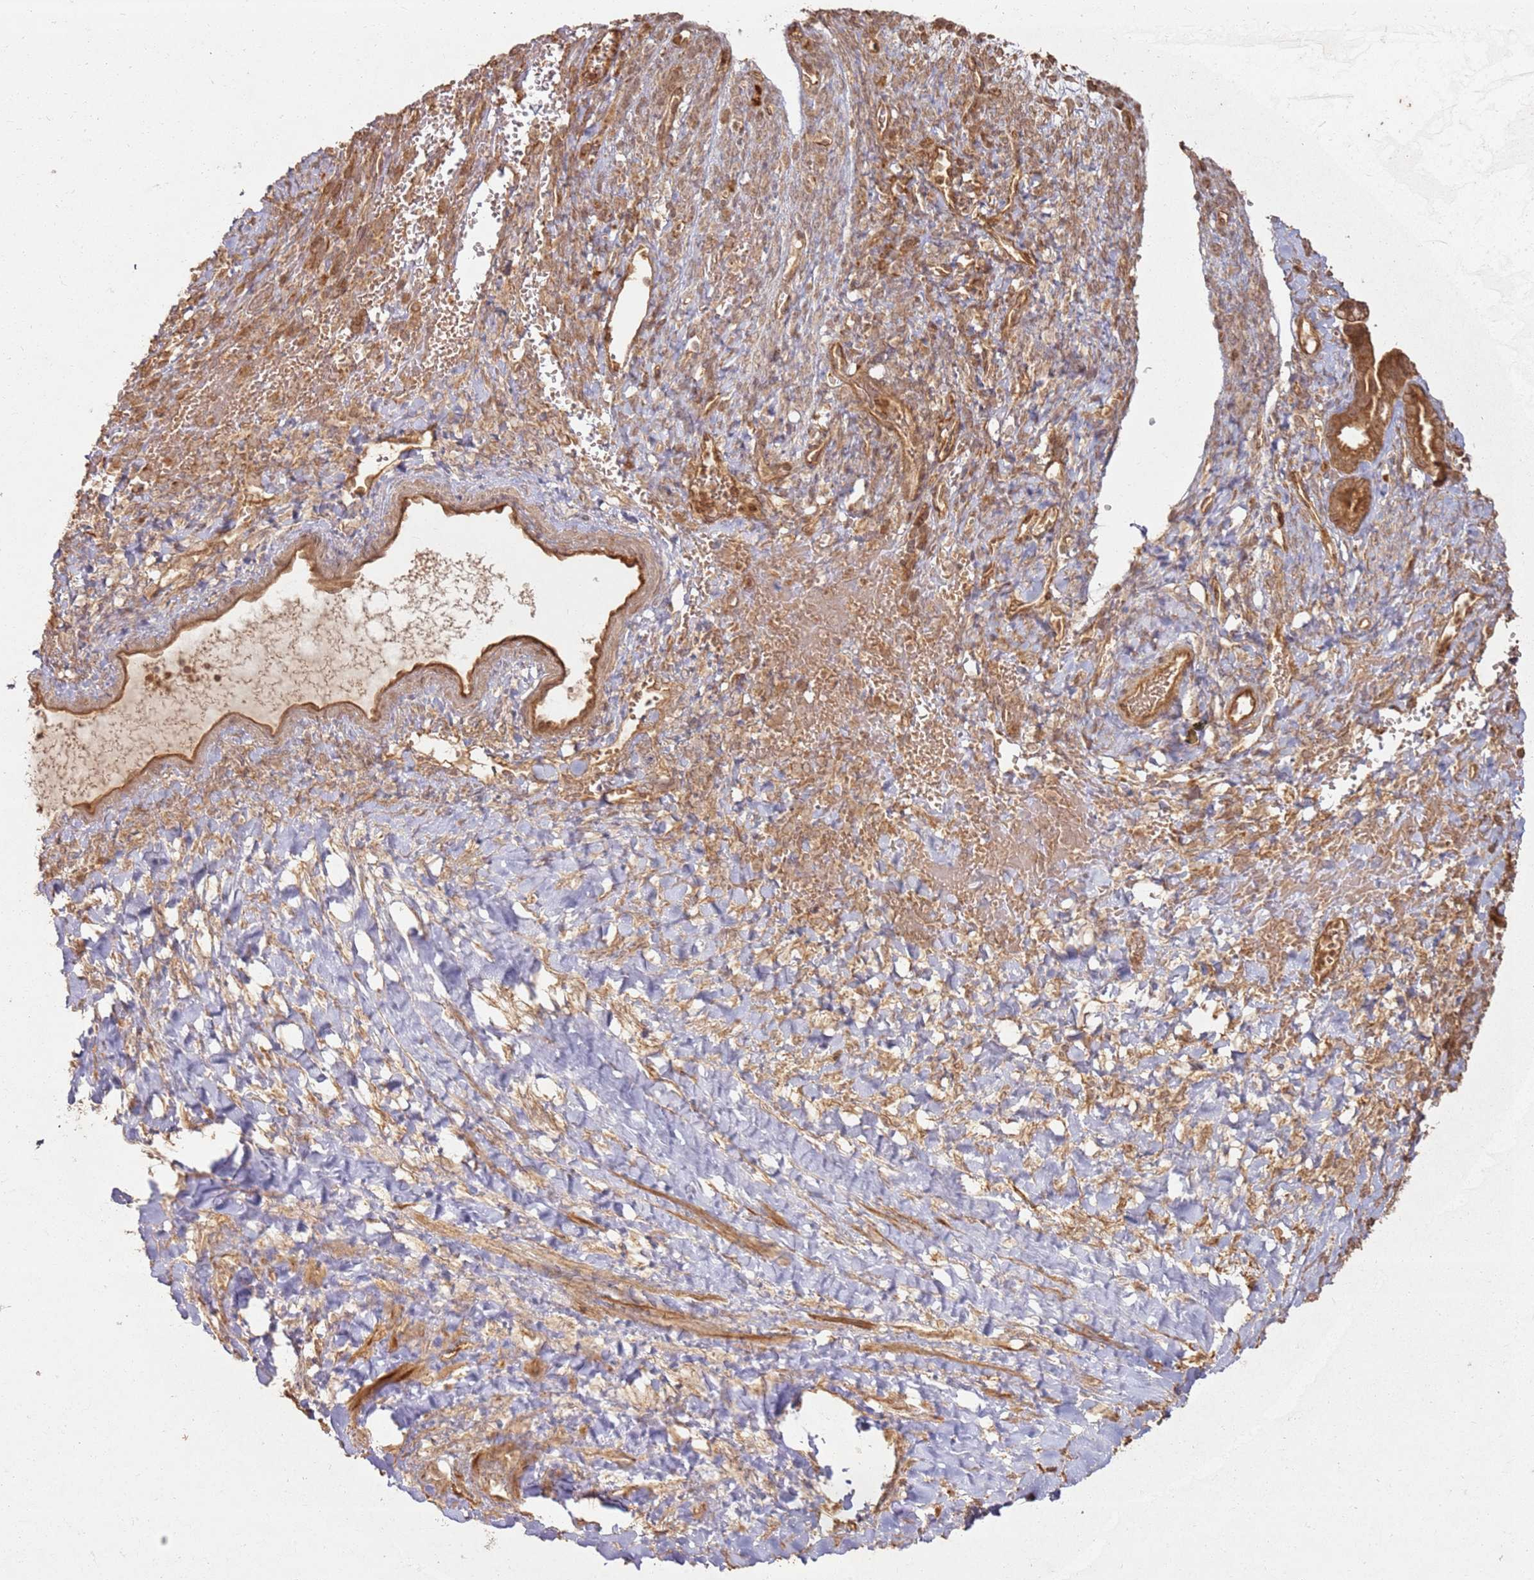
{"staining": {"intensity": "moderate", "quantity": ">75%", "location": "cytoplasmic/membranous"}, "tissue": "ovarian cancer", "cell_type": "Tumor cells", "image_type": "cancer", "snomed": [{"axis": "morphology", "description": "Cystadenocarcinoma, mucinous, NOS"}, {"axis": "topography", "description": "Ovary"}], "caption": "Tumor cells display moderate cytoplasmic/membranous positivity in about >75% of cells in mucinous cystadenocarcinoma (ovarian). The staining was performed using DAB (3,3'-diaminobenzidine) to visualize the protein expression in brown, while the nuclei were stained in blue with hematoxylin (Magnification: 20x).", "gene": "ZNF776", "patient": {"sex": "female", "age": 73}}